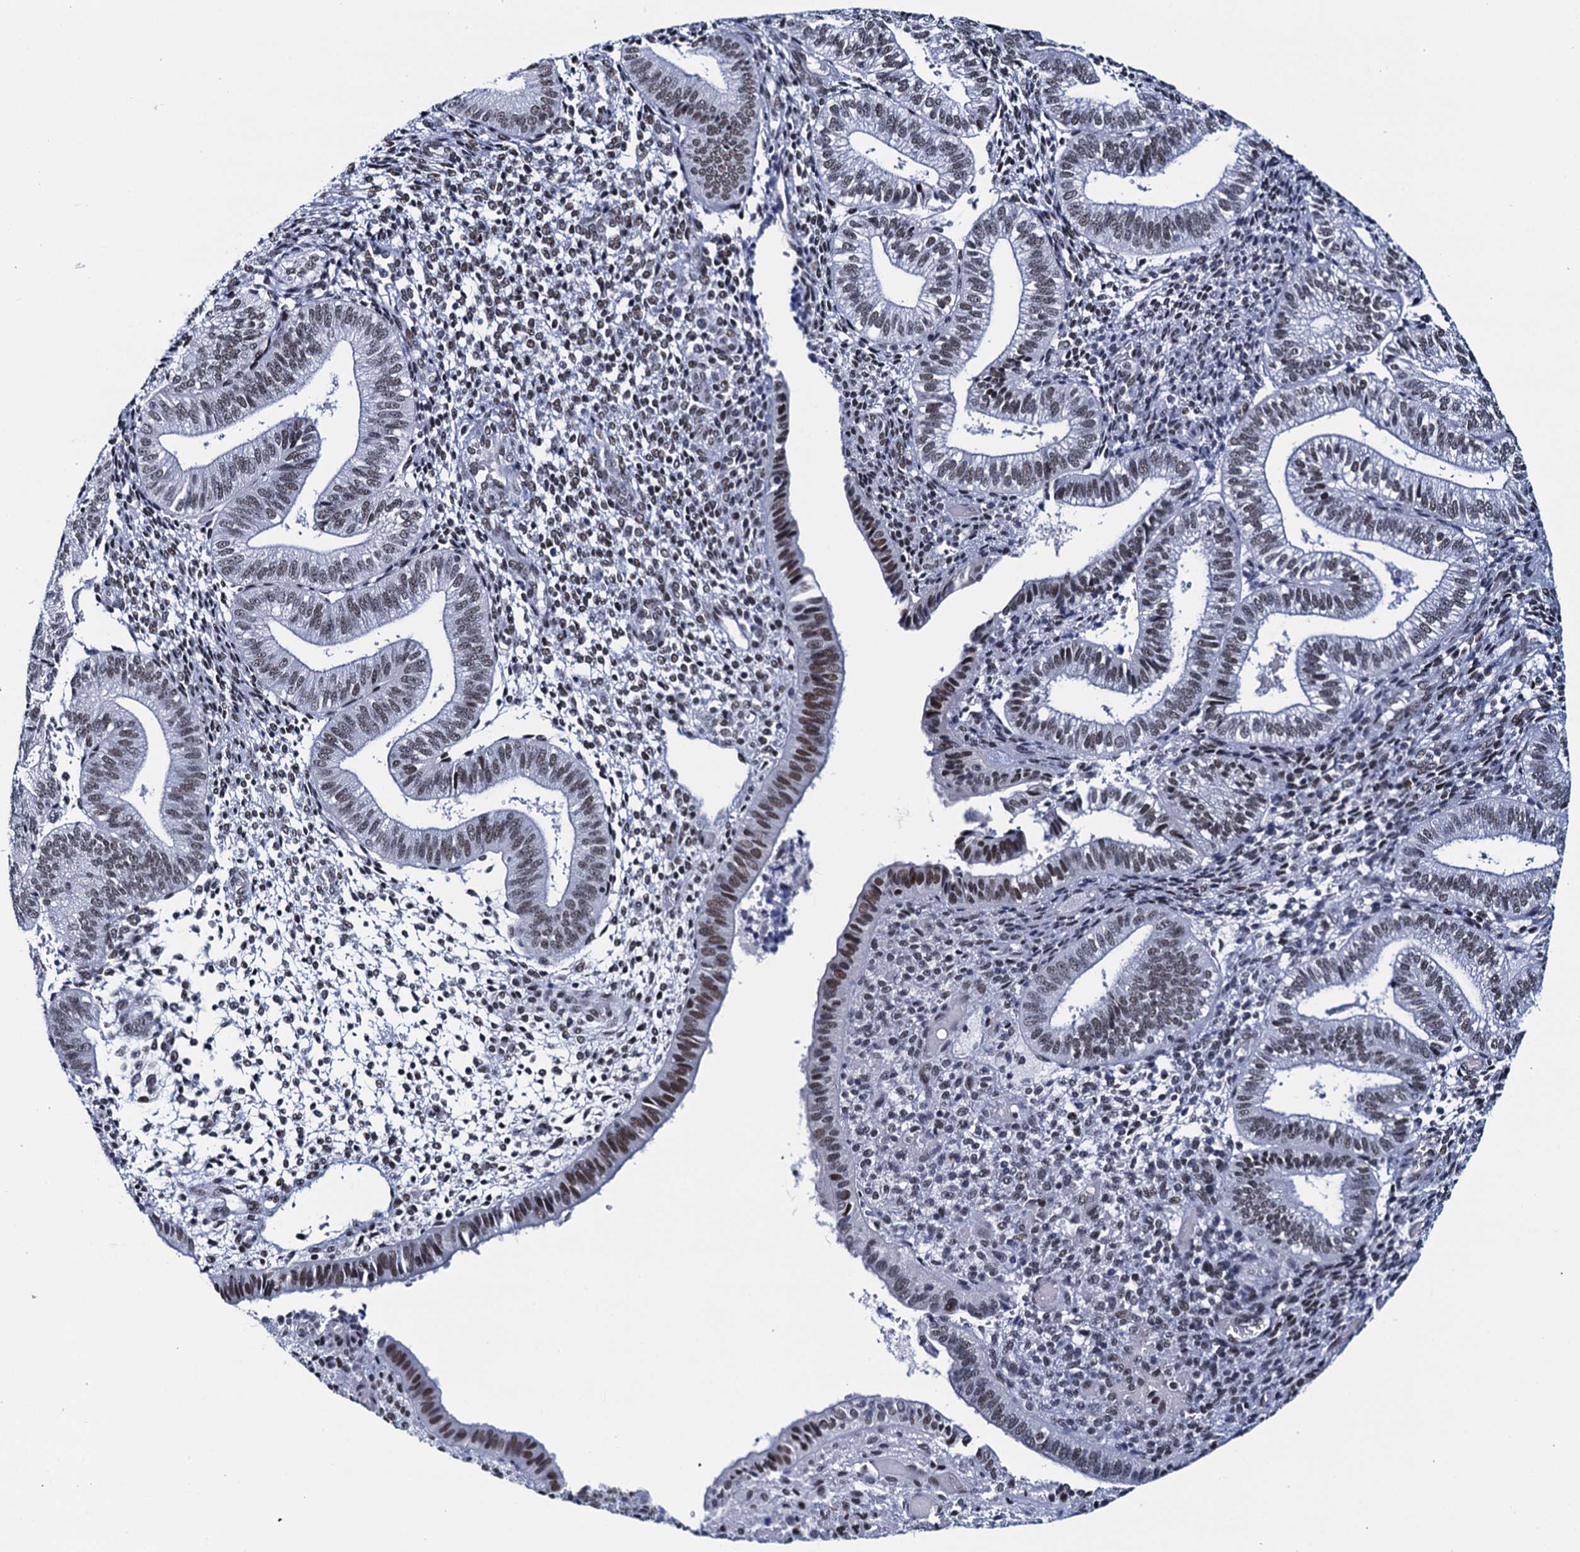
{"staining": {"intensity": "weak", "quantity": "25%-75%", "location": "nuclear"}, "tissue": "endometrium", "cell_type": "Cells in endometrial stroma", "image_type": "normal", "snomed": [{"axis": "morphology", "description": "Normal tissue, NOS"}, {"axis": "topography", "description": "Endometrium"}], "caption": "Immunohistochemical staining of unremarkable endometrium displays weak nuclear protein expression in about 25%-75% of cells in endometrial stroma. (DAB (3,3'-diaminobenzidine) = brown stain, brightfield microscopy at high magnification).", "gene": "HNRNPUL2", "patient": {"sex": "female", "age": 34}}